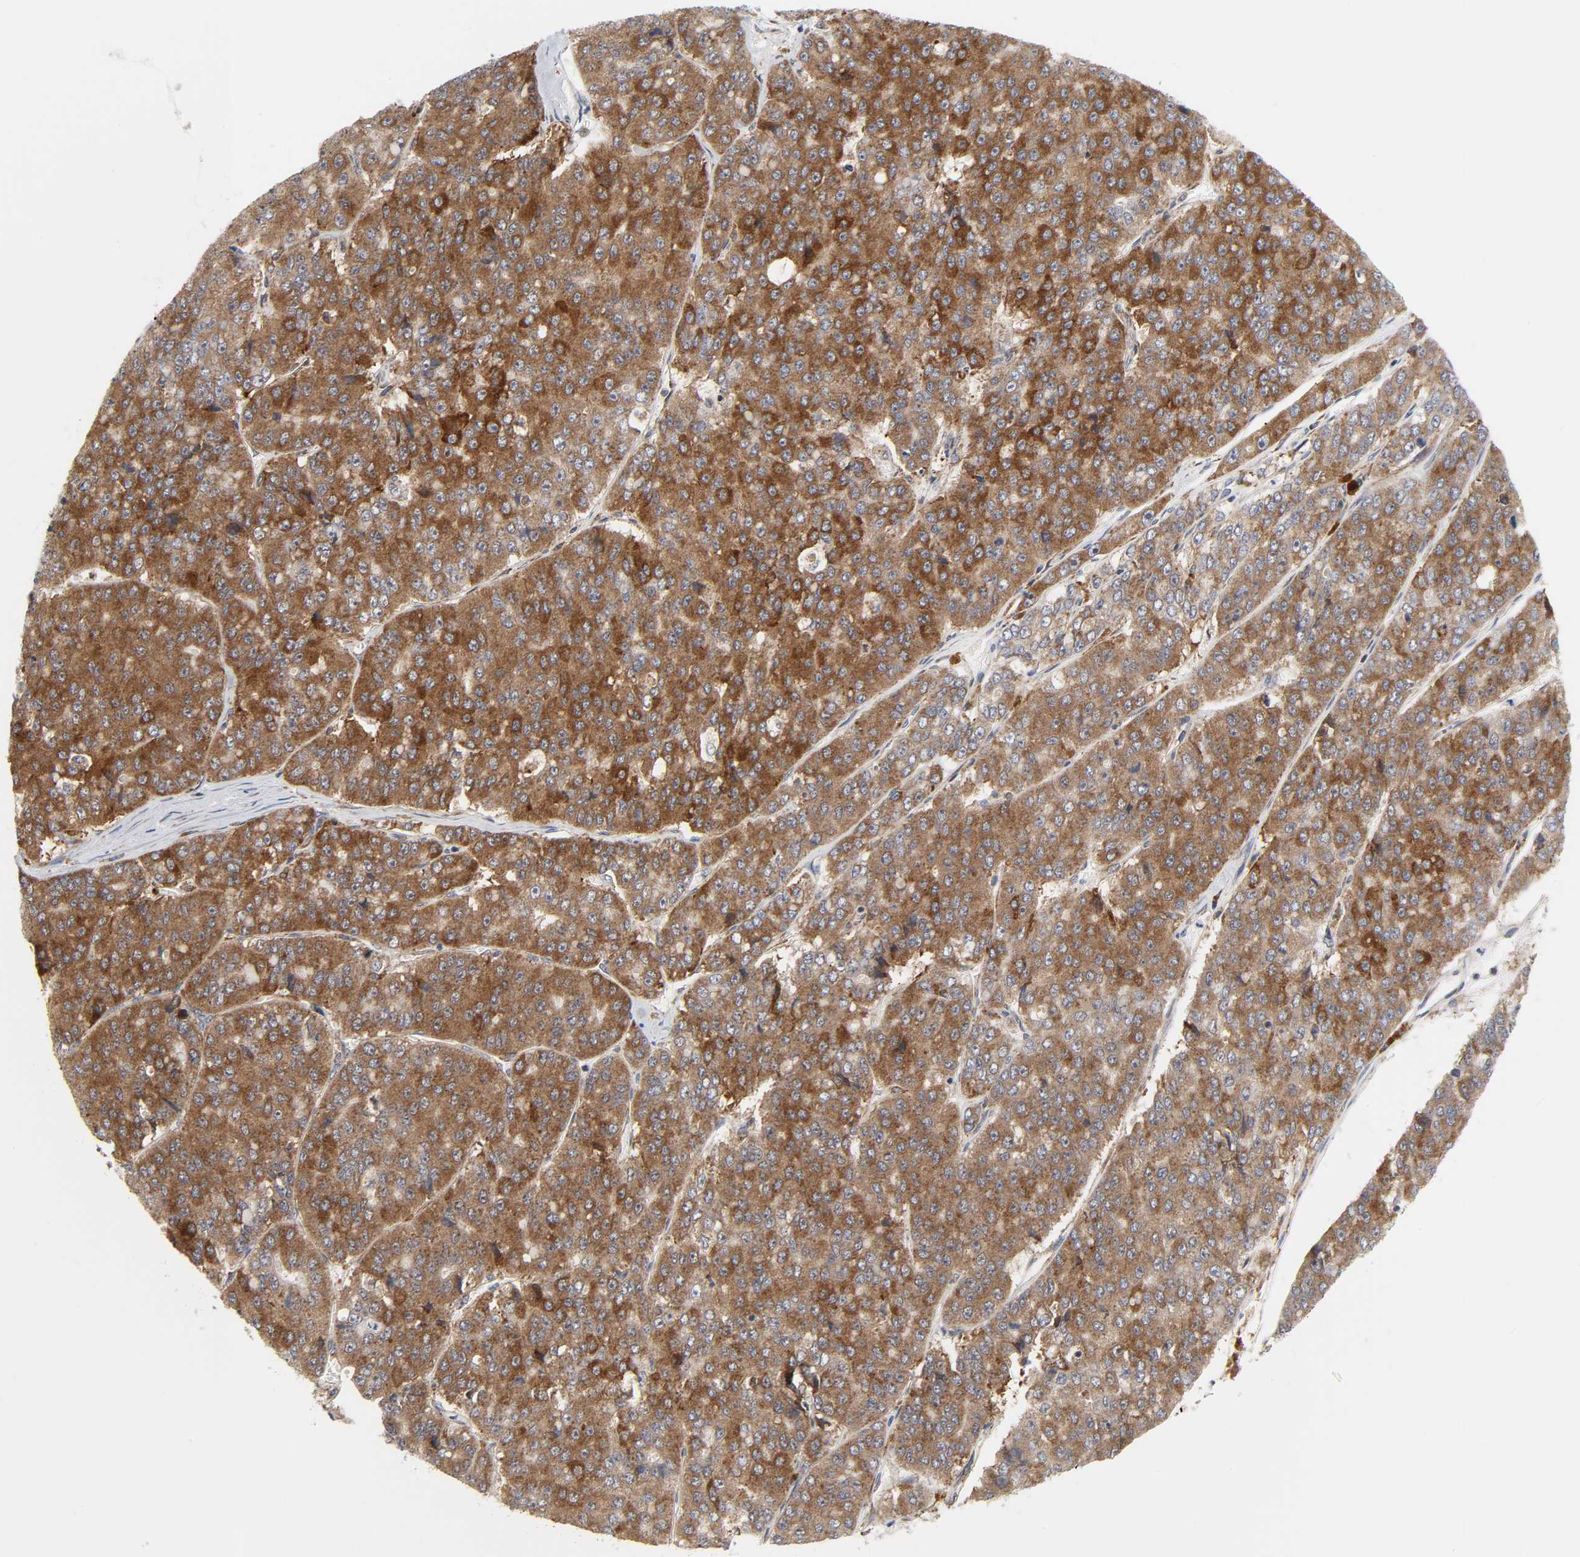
{"staining": {"intensity": "strong", "quantity": ">75%", "location": "cytoplasmic/membranous"}, "tissue": "pancreatic cancer", "cell_type": "Tumor cells", "image_type": "cancer", "snomed": [{"axis": "morphology", "description": "Adenocarcinoma, NOS"}, {"axis": "topography", "description": "Pancreas"}], "caption": "Pancreatic cancer (adenocarcinoma) stained with a protein marker exhibits strong staining in tumor cells.", "gene": "BAX", "patient": {"sex": "male", "age": 50}}